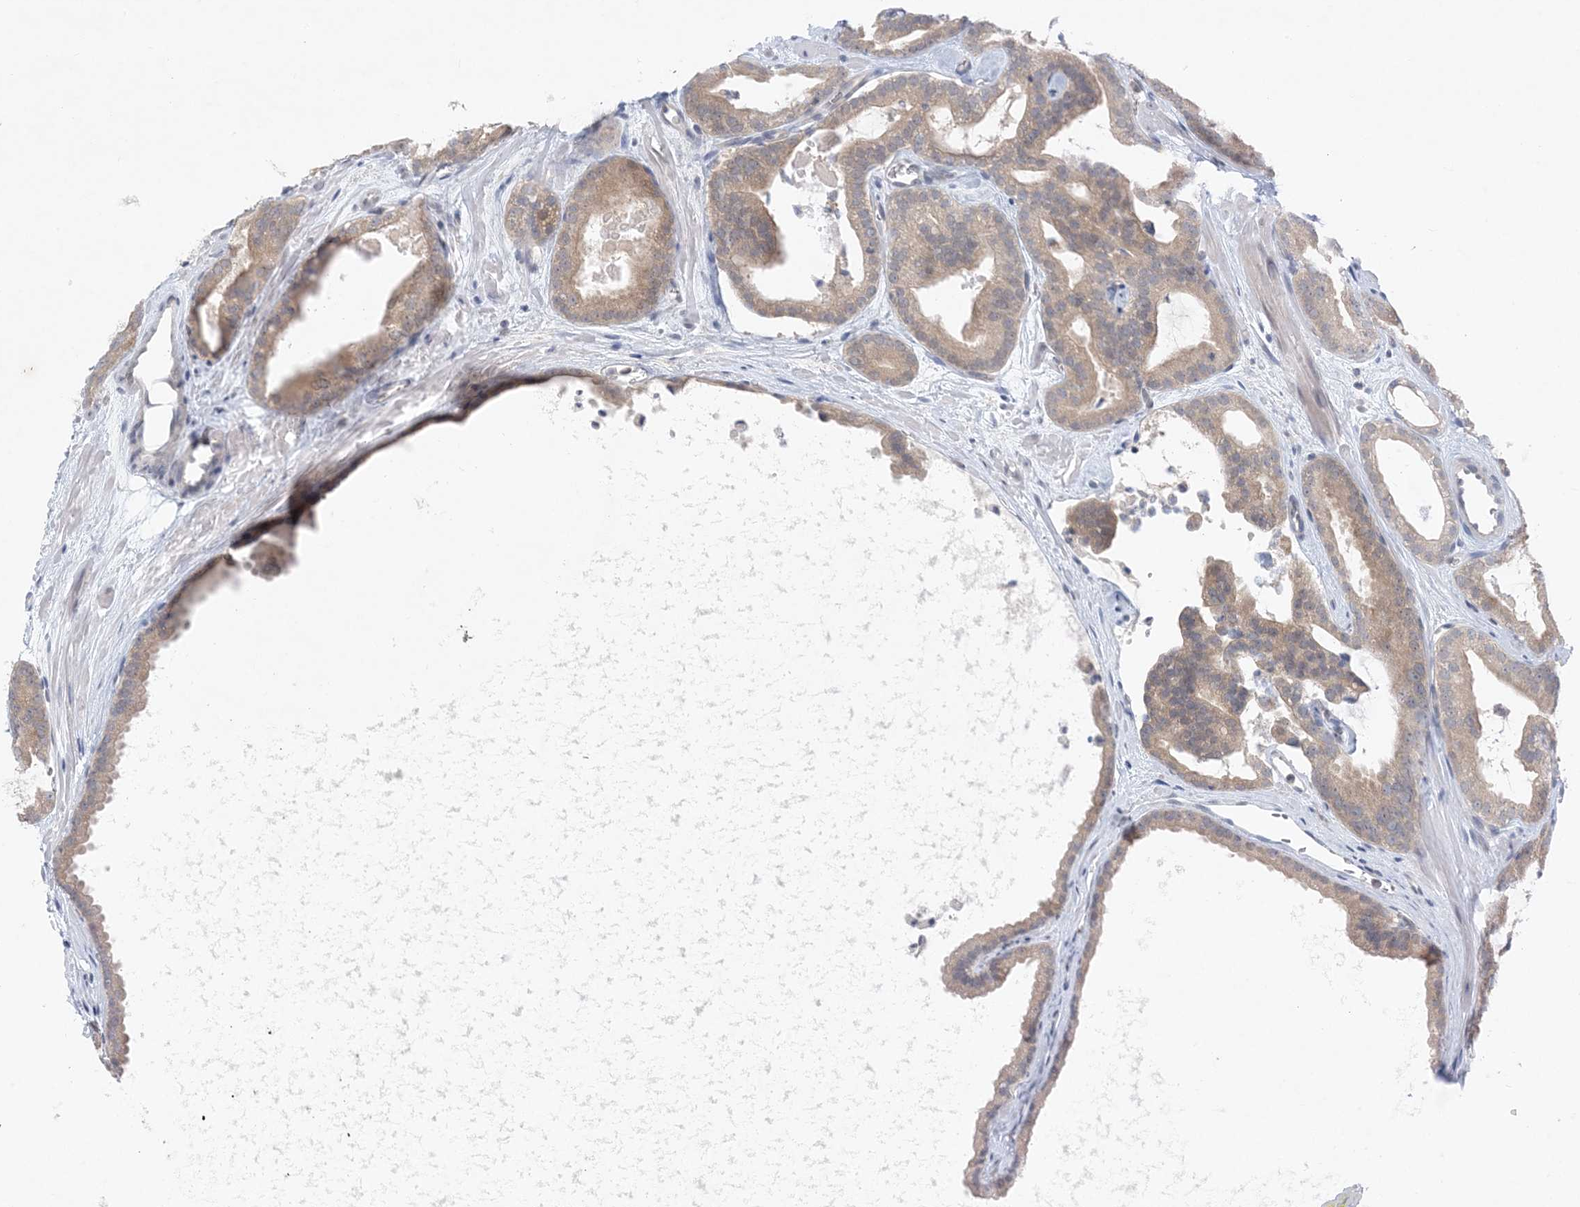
{"staining": {"intensity": "weak", "quantity": ">75%", "location": "cytoplasmic/membranous"}, "tissue": "prostate cancer", "cell_type": "Tumor cells", "image_type": "cancer", "snomed": [{"axis": "morphology", "description": "Adenocarcinoma, High grade"}, {"axis": "topography", "description": "Prostate"}], "caption": "This image demonstrates IHC staining of high-grade adenocarcinoma (prostate), with low weak cytoplasmic/membranous staining in about >75% of tumor cells.", "gene": "OBI1", "patient": {"sex": "male", "age": 57}}